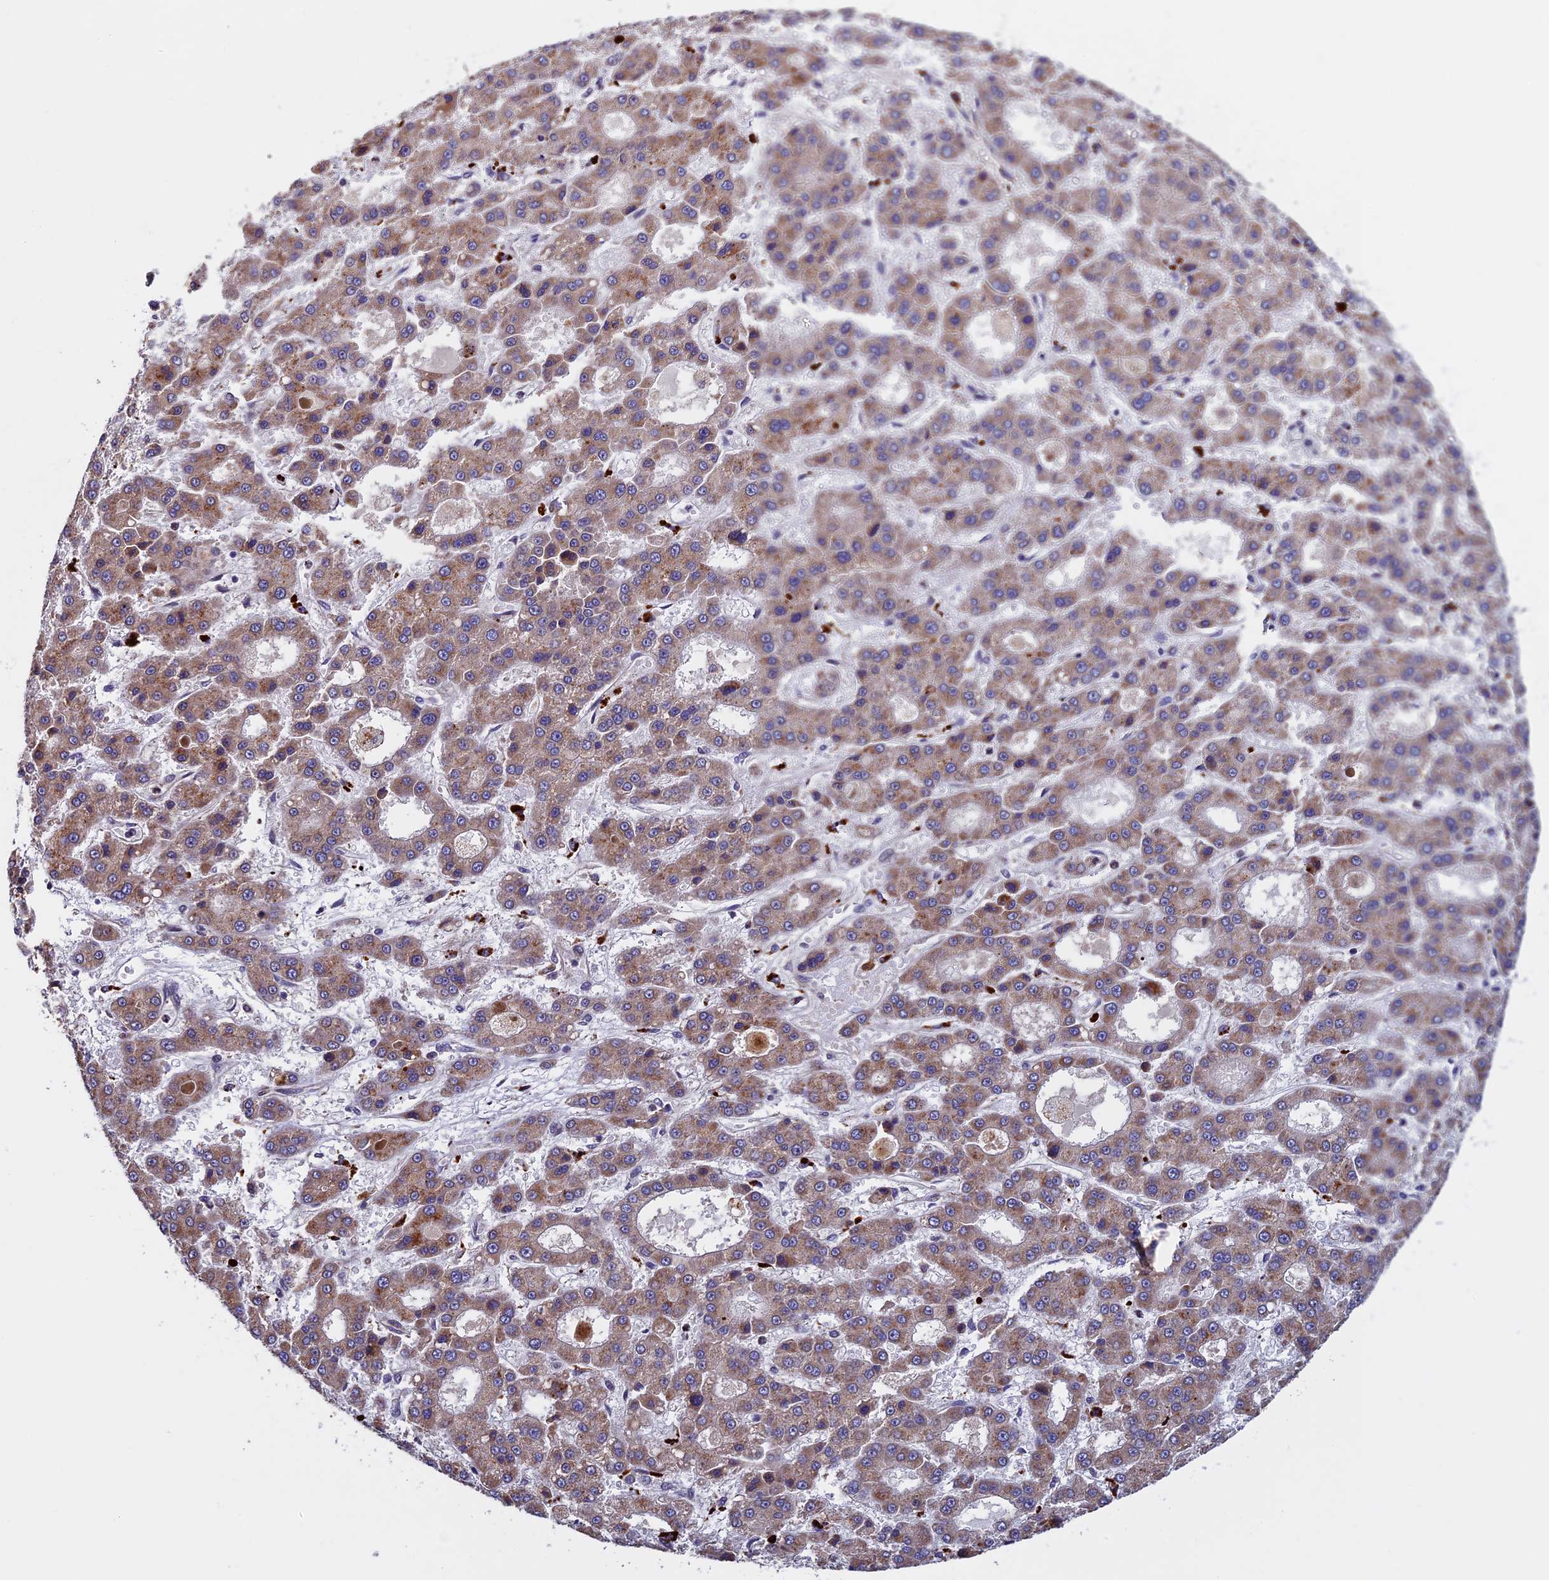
{"staining": {"intensity": "moderate", "quantity": ">75%", "location": "cytoplasmic/membranous"}, "tissue": "liver cancer", "cell_type": "Tumor cells", "image_type": "cancer", "snomed": [{"axis": "morphology", "description": "Carcinoma, Hepatocellular, NOS"}, {"axis": "topography", "description": "Liver"}], "caption": "Immunohistochemical staining of human liver hepatocellular carcinoma shows medium levels of moderate cytoplasmic/membranous positivity in about >75% of tumor cells.", "gene": "RNF17", "patient": {"sex": "male", "age": 70}}